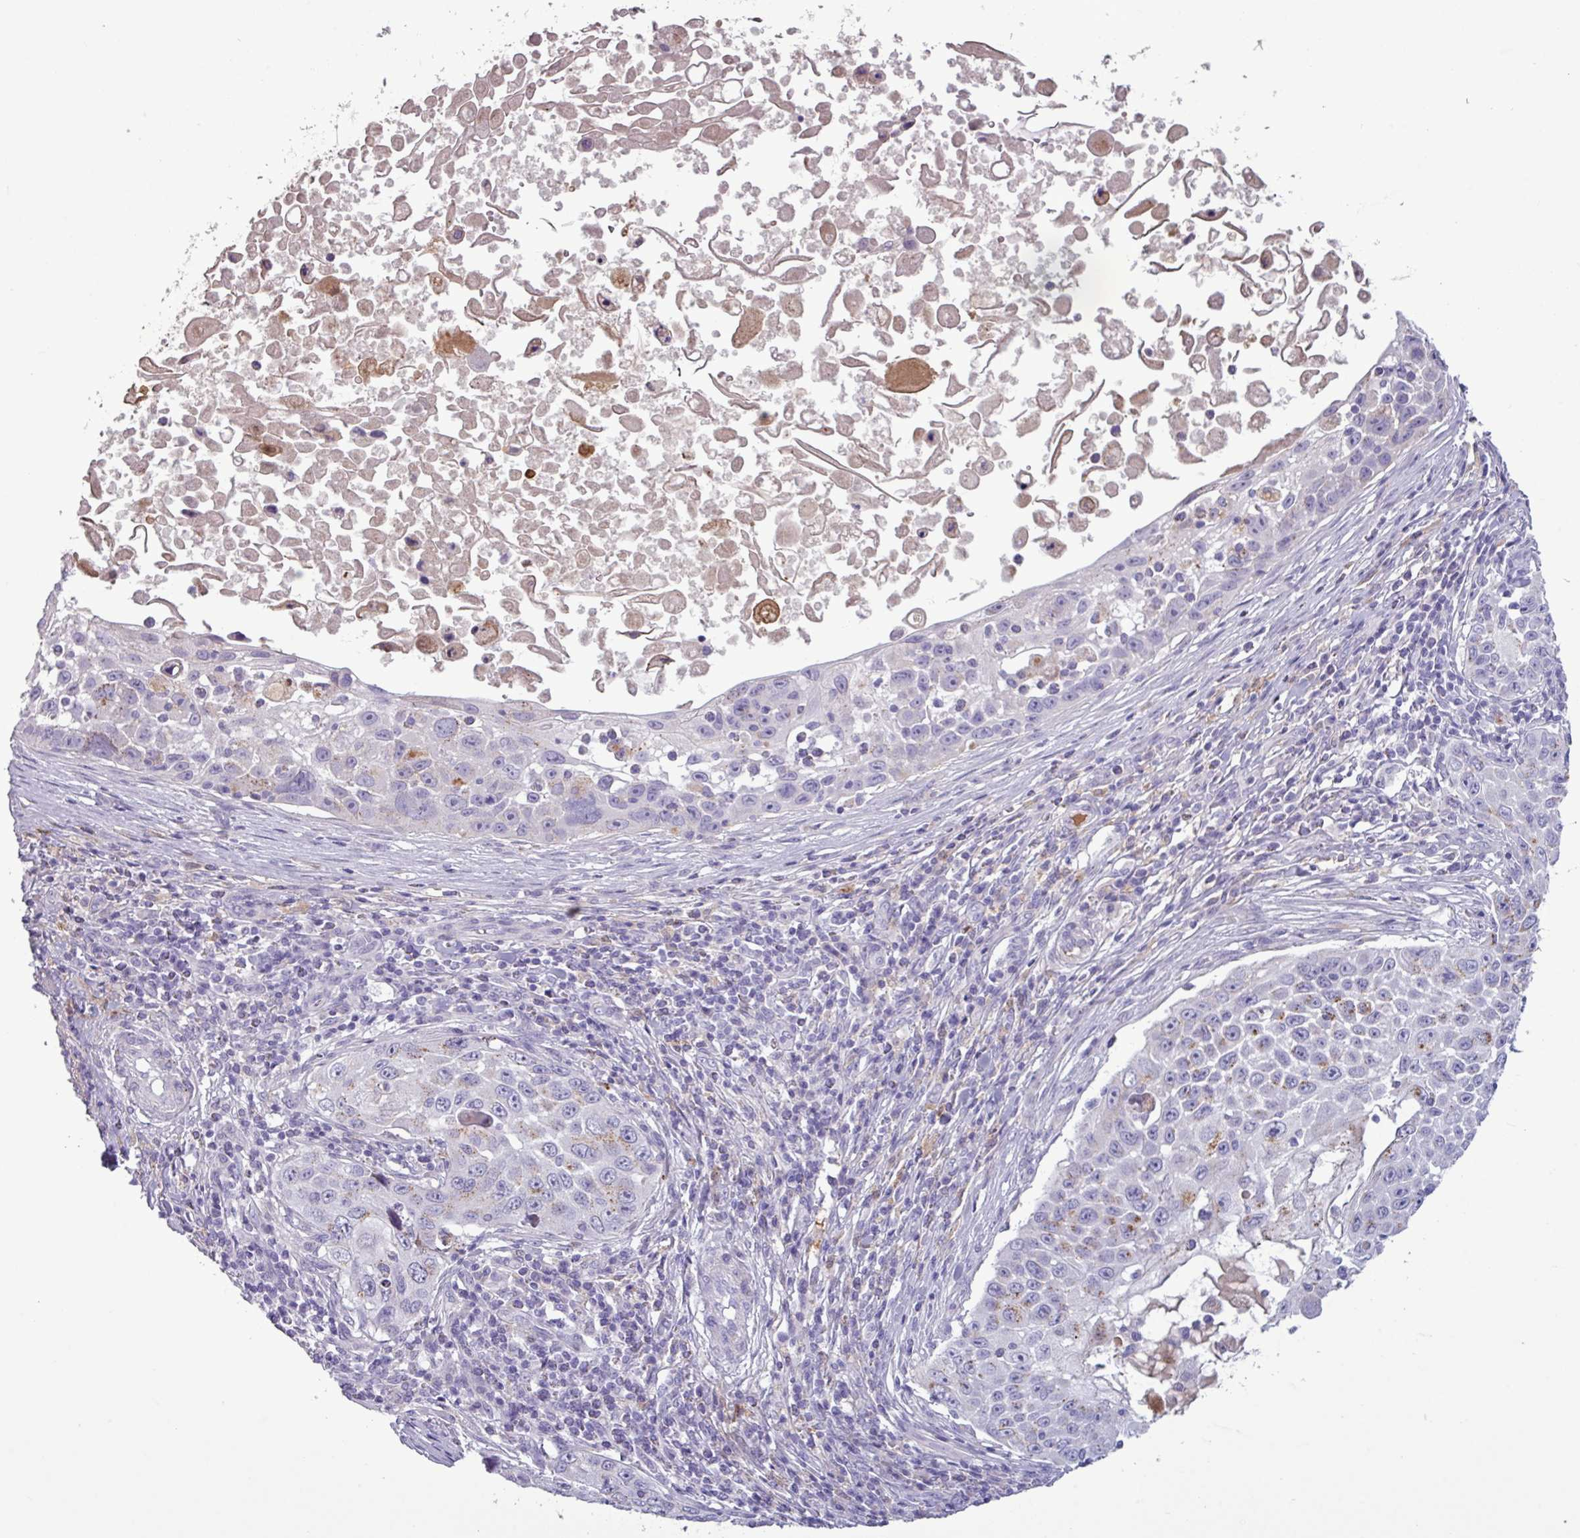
{"staining": {"intensity": "negative", "quantity": "none", "location": "none"}, "tissue": "skin cancer", "cell_type": "Tumor cells", "image_type": "cancer", "snomed": [{"axis": "morphology", "description": "Squamous cell carcinoma, NOS"}, {"axis": "topography", "description": "Skin"}], "caption": "Photomicrograph shows no significant protein positivity in tumor cells of squamous cell carcinoma (skin).", "gene": "C4B", "patient": {"sex": "male", "age": 24}}